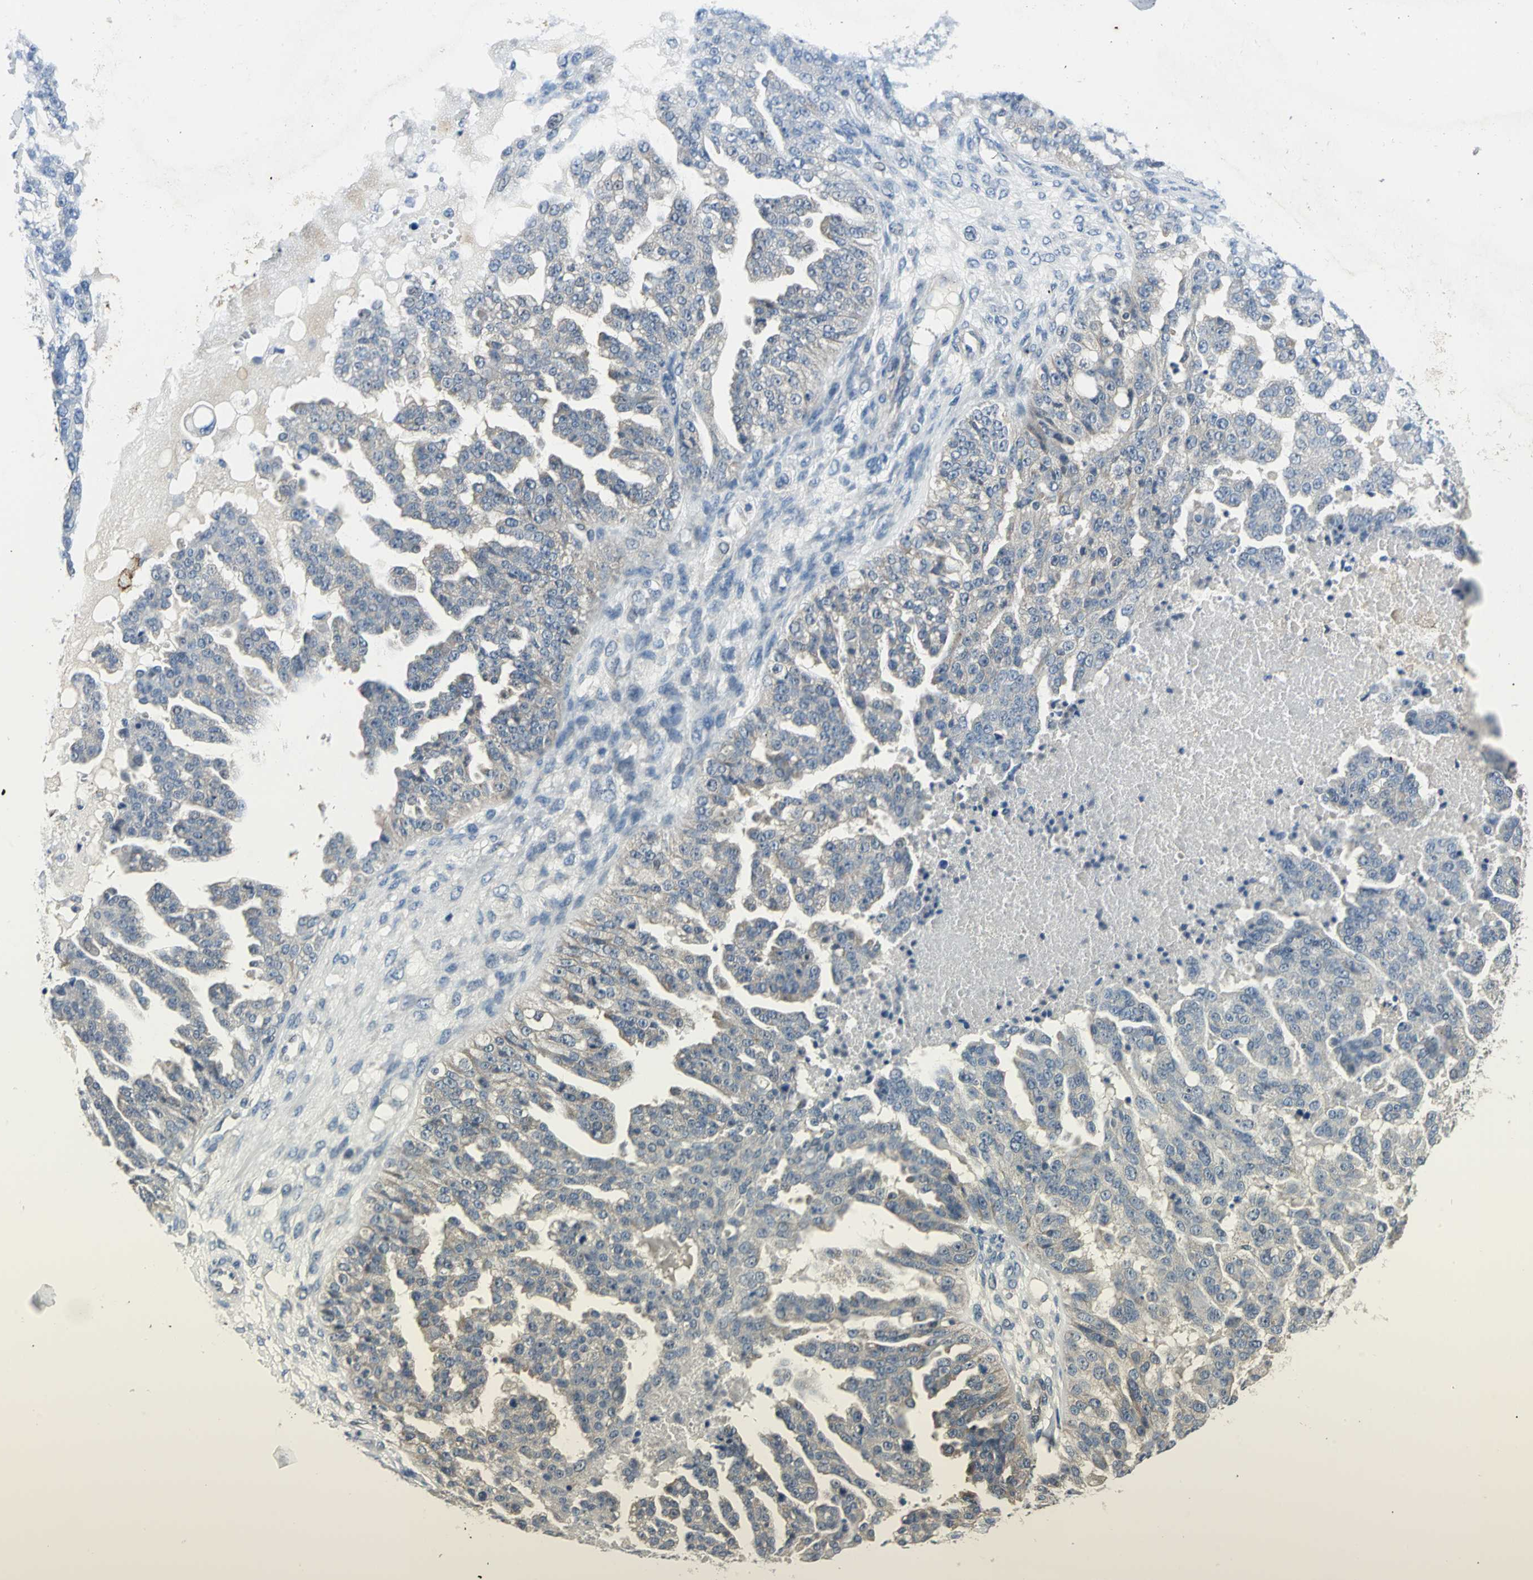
{"staining": {"intensity": "weak", "quantity": "25%-75%", "location": "cytoplasmic/membranous"}, "tissue": "ovarian cancer", "cell_type": "Tumor cells", "image_type": "cancer", "snomed": [{"axis": "morphology", "description": "Carcinoma, NOS"}, {"axis": "topography", "description": "Soft tissue"}, {"axis": "topography", "description": "Ovary"}], "caption": "An image of ovarian carcinoma stained for a protein shows weak cytoplasmic/membranous brown staining in tumor cells.", "gene": "ZNF415", "patient": {"sex": "female", "age": 54}}